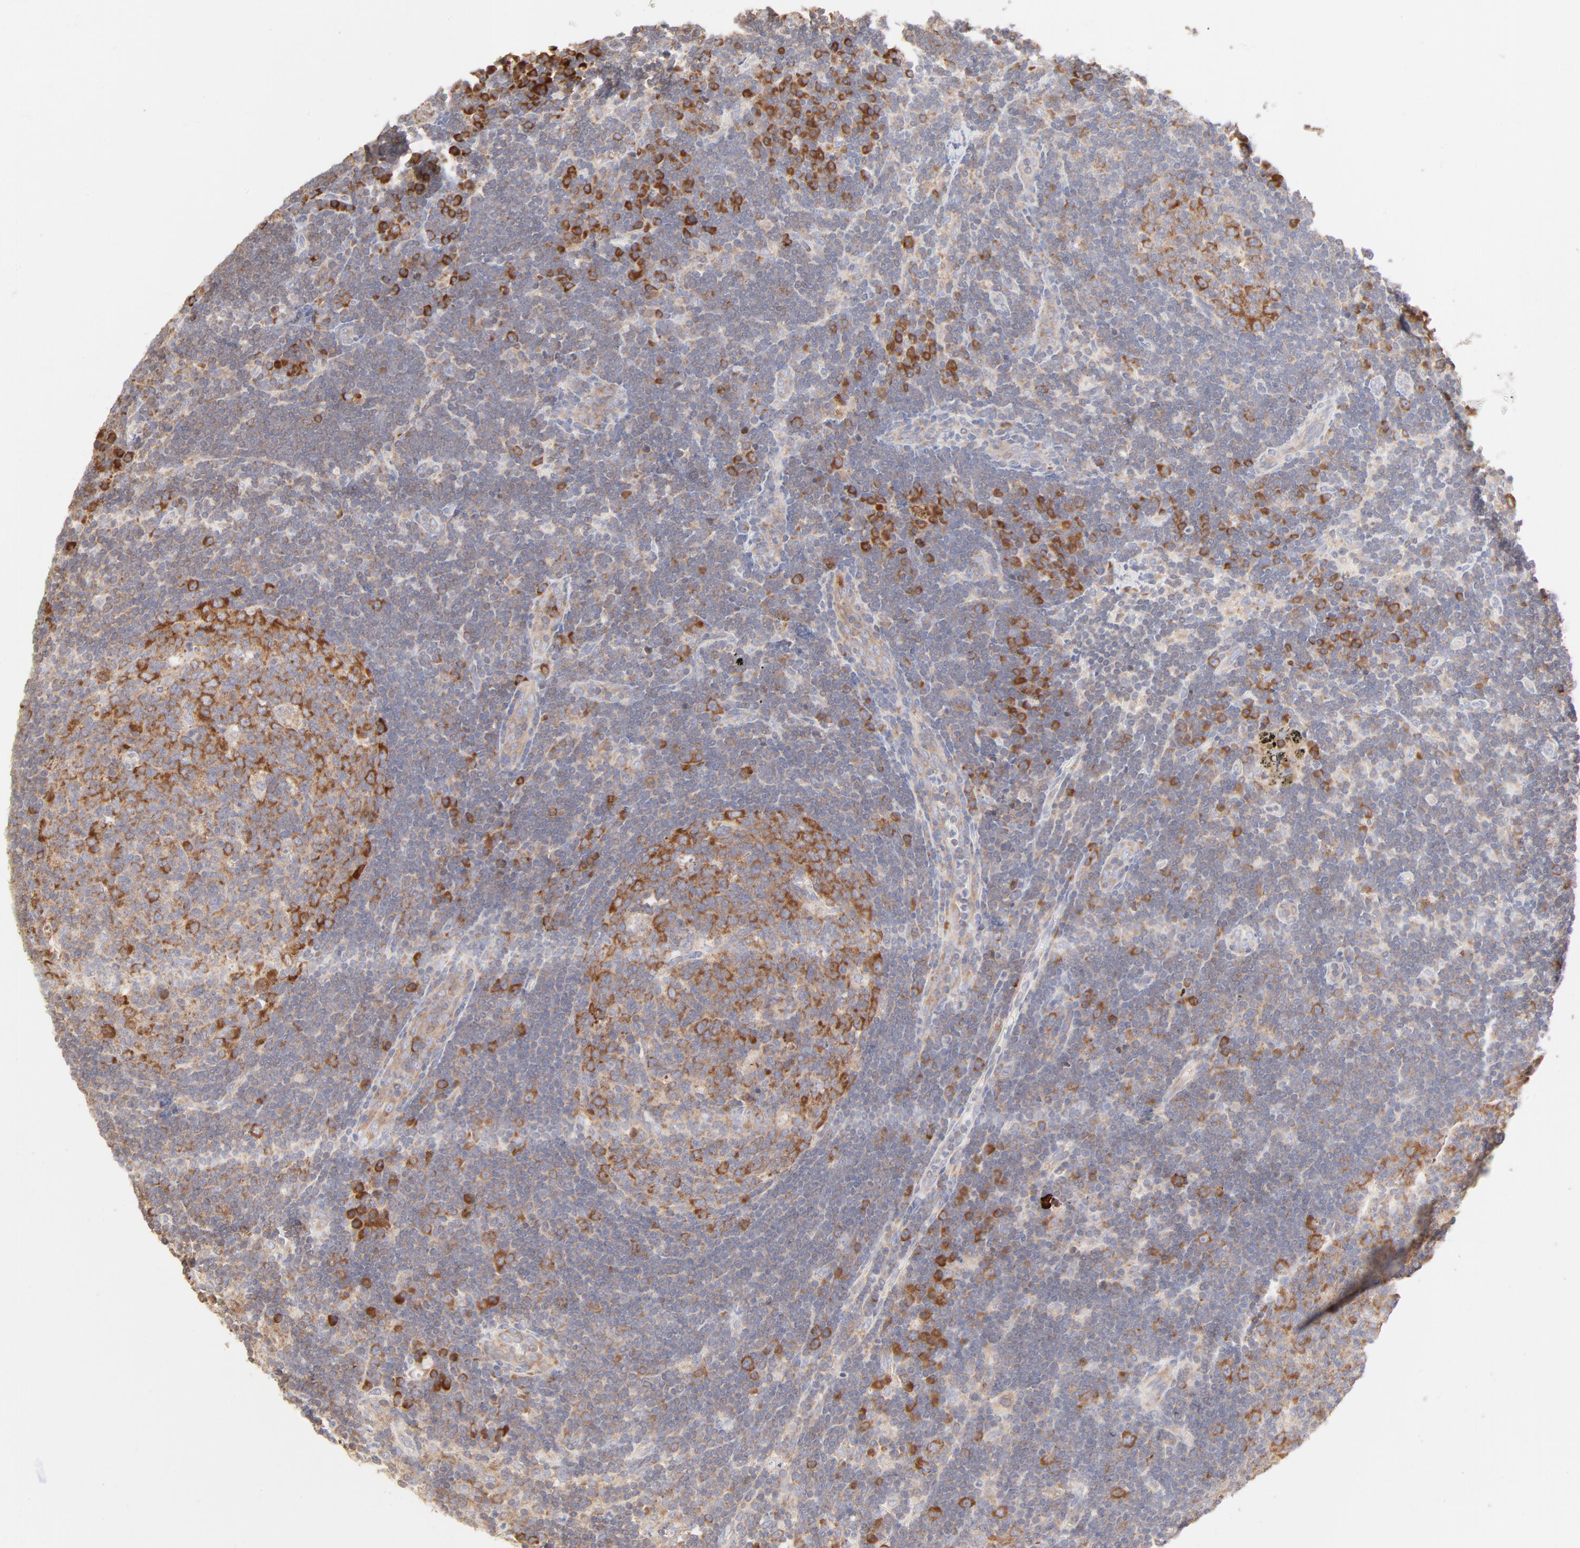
{"staining": {"intensity": "strong", "quantity": "25%-75%", "location": "cytoplasmic/membranous"}, "tissue": "lymph node", "cell_type": "Germinal center cells", "image_type": "normal", "snomed": [{"axis": "morphology", "description": "Normal tissue, NOS"}, {"axis": "morphology", "description": "Squamous cell carcinoma, metastatic, NOS"}, {"axis": "topography", "description": "Lymph node"}], "caption": "Immunohistochemical staining of normal lymph node displays high levels of strong cytoplasmic/membranous positivity in about 25%-75% of germinal center cells.", "gene": "RPS21", "patient": {"sex": "female", "age": 53}}